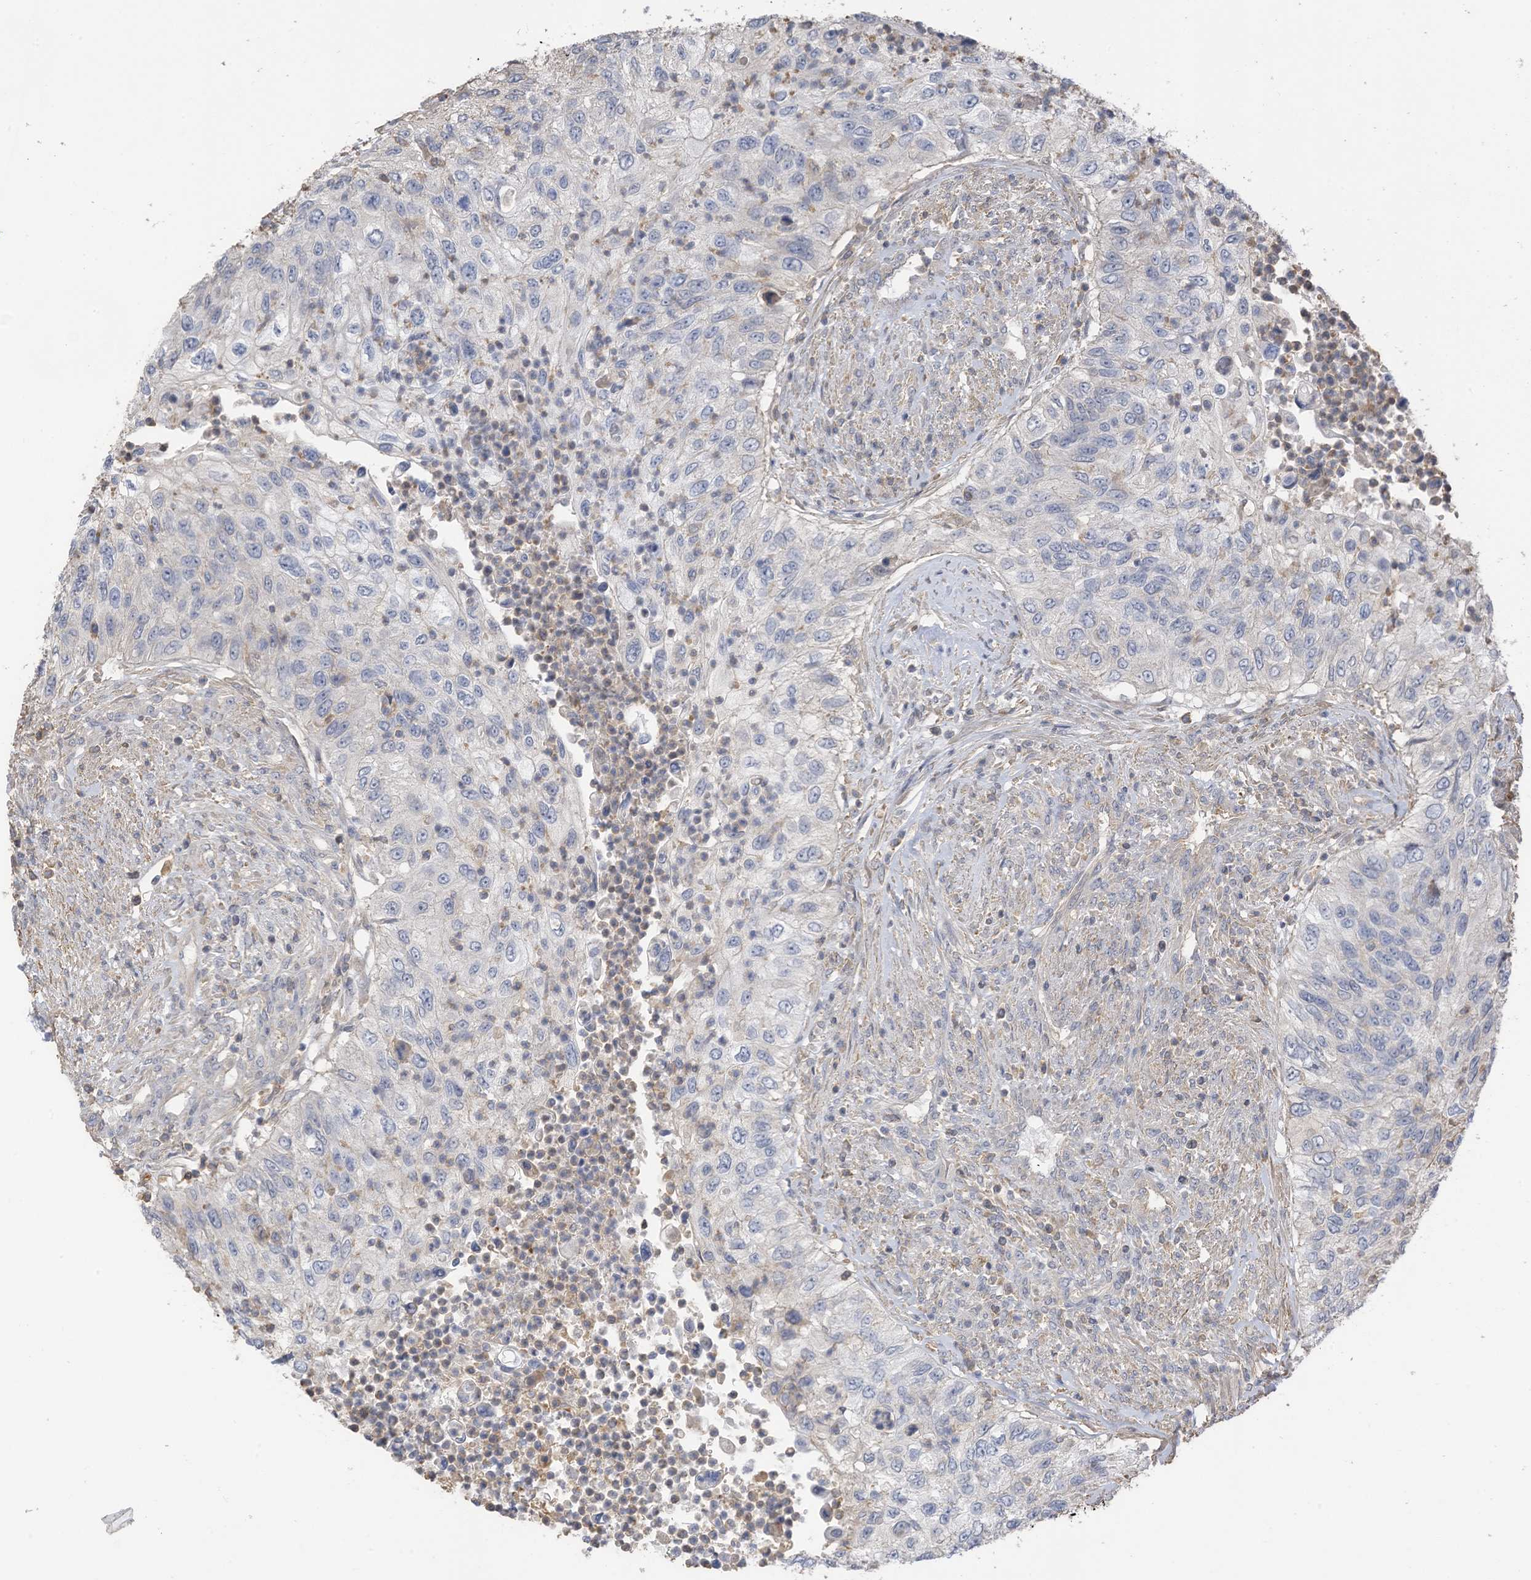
{"staining": {"intensity": "negative", "quantity": "none", "location": "none"}, "tissue": "urothelial cancer", "cell_type": "Tumor cells", "image_type": "cancer", "snomed": [{"axis": "morphology", "description": "Urothelial carcinoma, High grade"}, {"axis": "topography", "description": "Urinary bladder"}], "caption": "Immunohistochemical staining of urothelial cancer displays no significant positivity in tumor cells.", "gene": "SLFN14", "patient": {"sex": "female", "age": 60}}